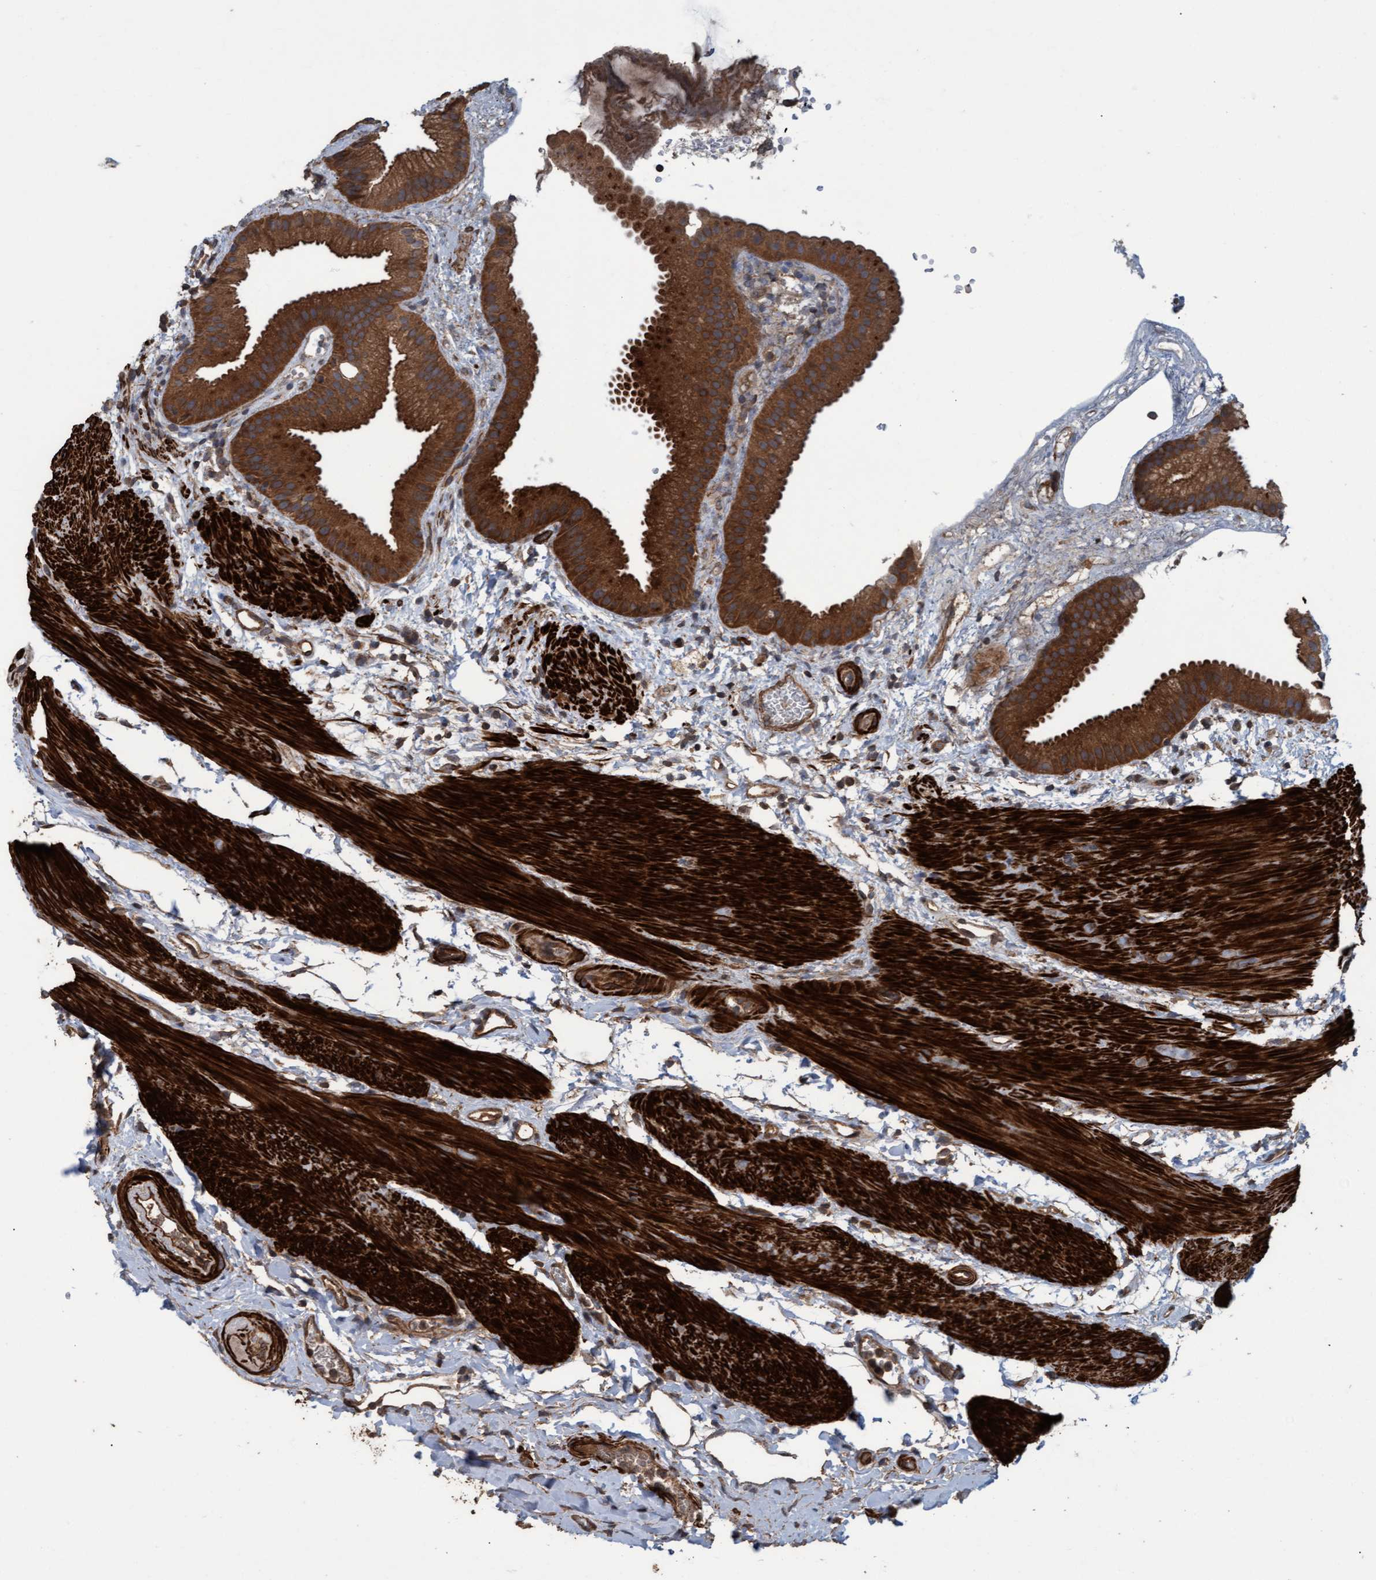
{"staining": {"intensity": "strong", "quantity": ">75%", "location": "cytoplasmic/membranous"}, "tissue": "gallbladder", "cell_type": "Glandular cells", "image_type": "normal", "snomed": [{"axis": "morphology", "description": "Normal tissue, NOS"}, {"axis": "topography", "description": "Gallbladder"}], "caption": "Immunohistochemical staining of unremarkable human gallbladder displays strong cytoplasmic/membranous protein staining in about >75% of glandular cells.", "gene": "GGT6", "patient": {"sex": "female", "age": 64}}